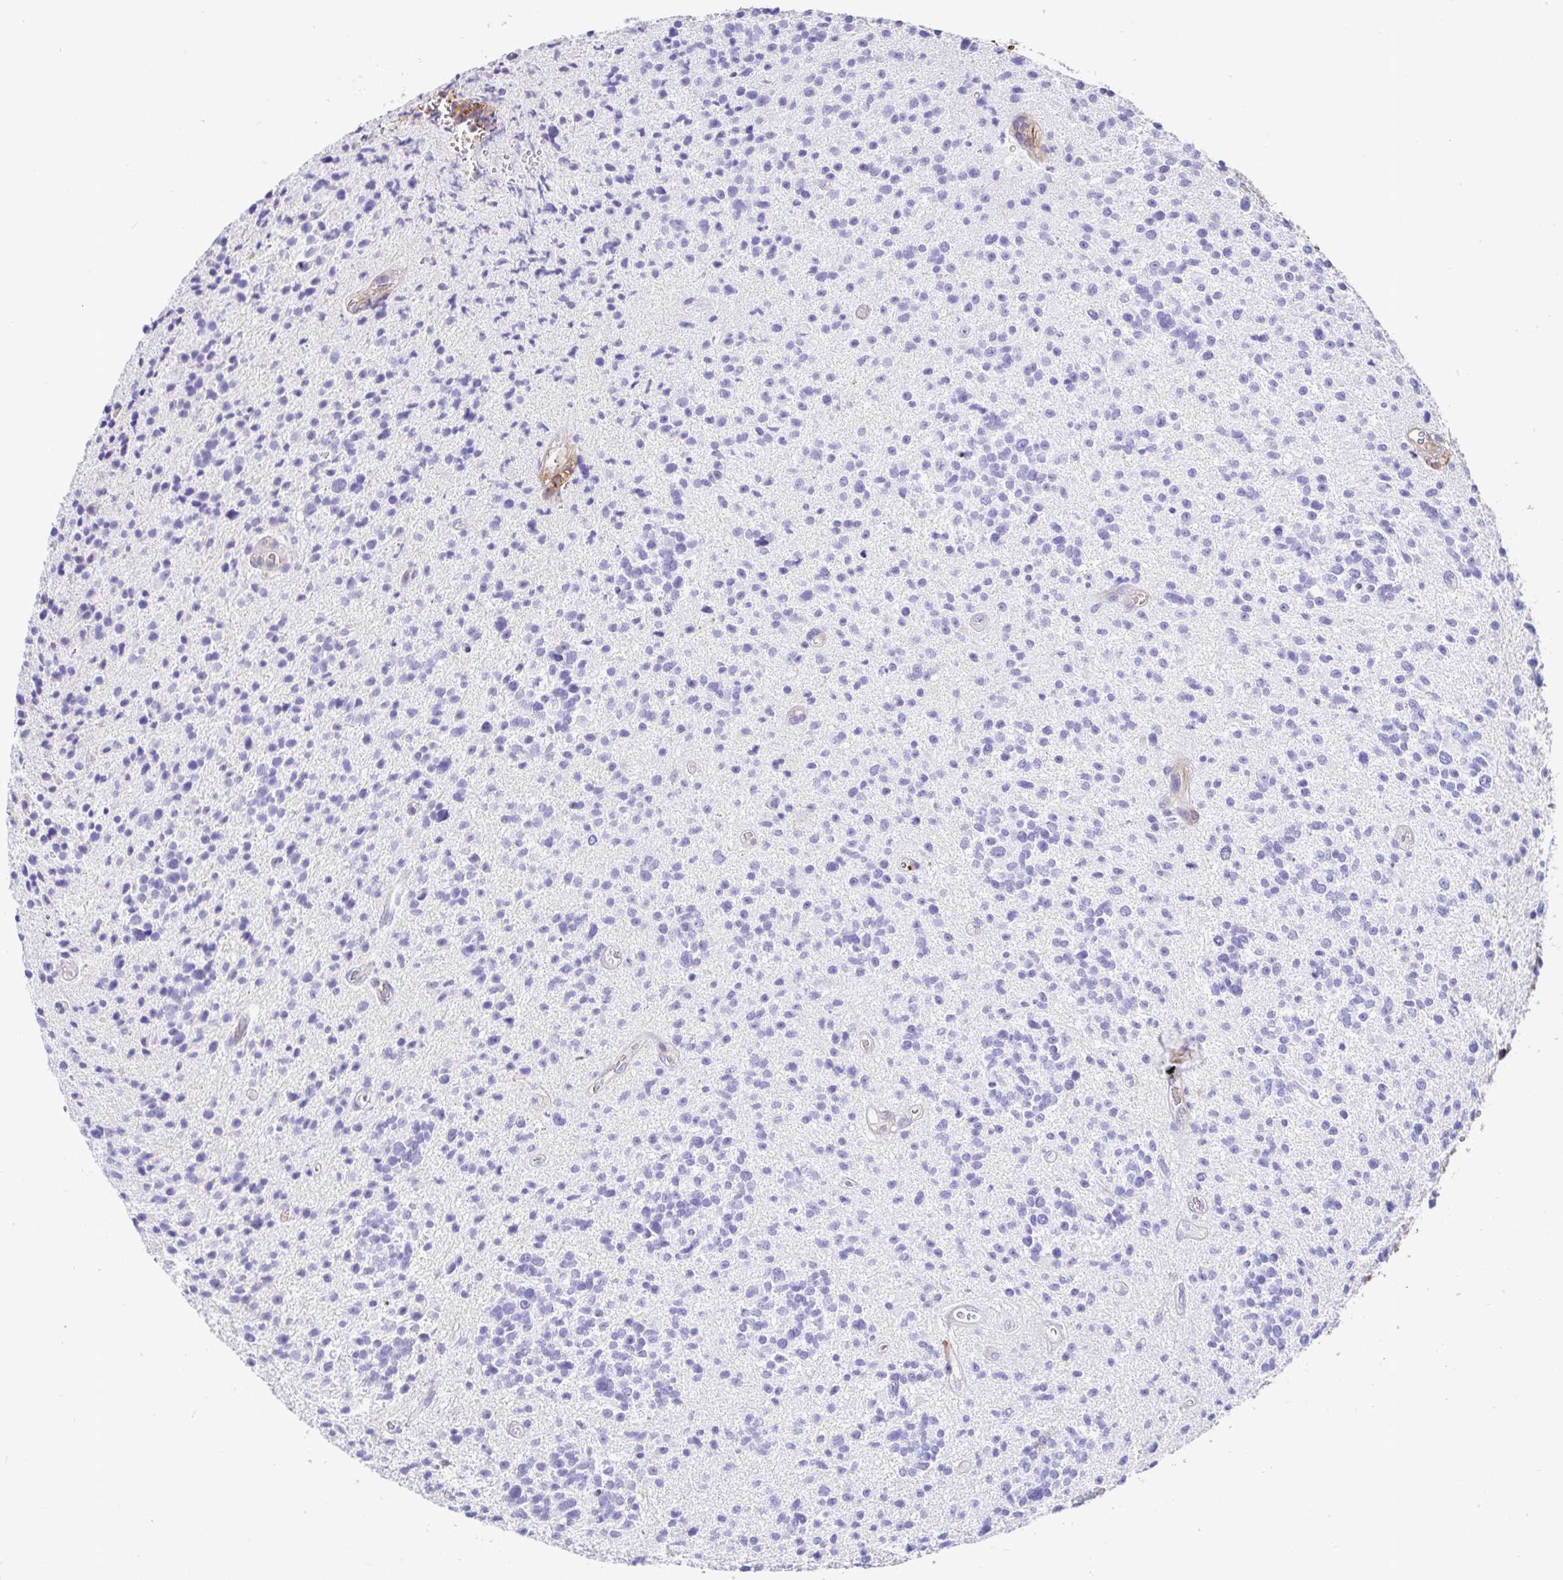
{"staining": {"intensity": "negative", "quantity": "none", "location": "none"}, "tissue": "glioma", "cell_type": "Tumor cells", "image_type": "cancer", "snomed": [{"axis": "morphology", "description": "Glioma, malignant, High grade"}, {"axis": "topography", "description": "Brain"}], "caption": "High-grade glioma (malignant) was stained to show a protein in brown. There is no significant expression in tumor cells.", "gene": "ANXA2", "patient": {"sex": "male", "age": 29}}